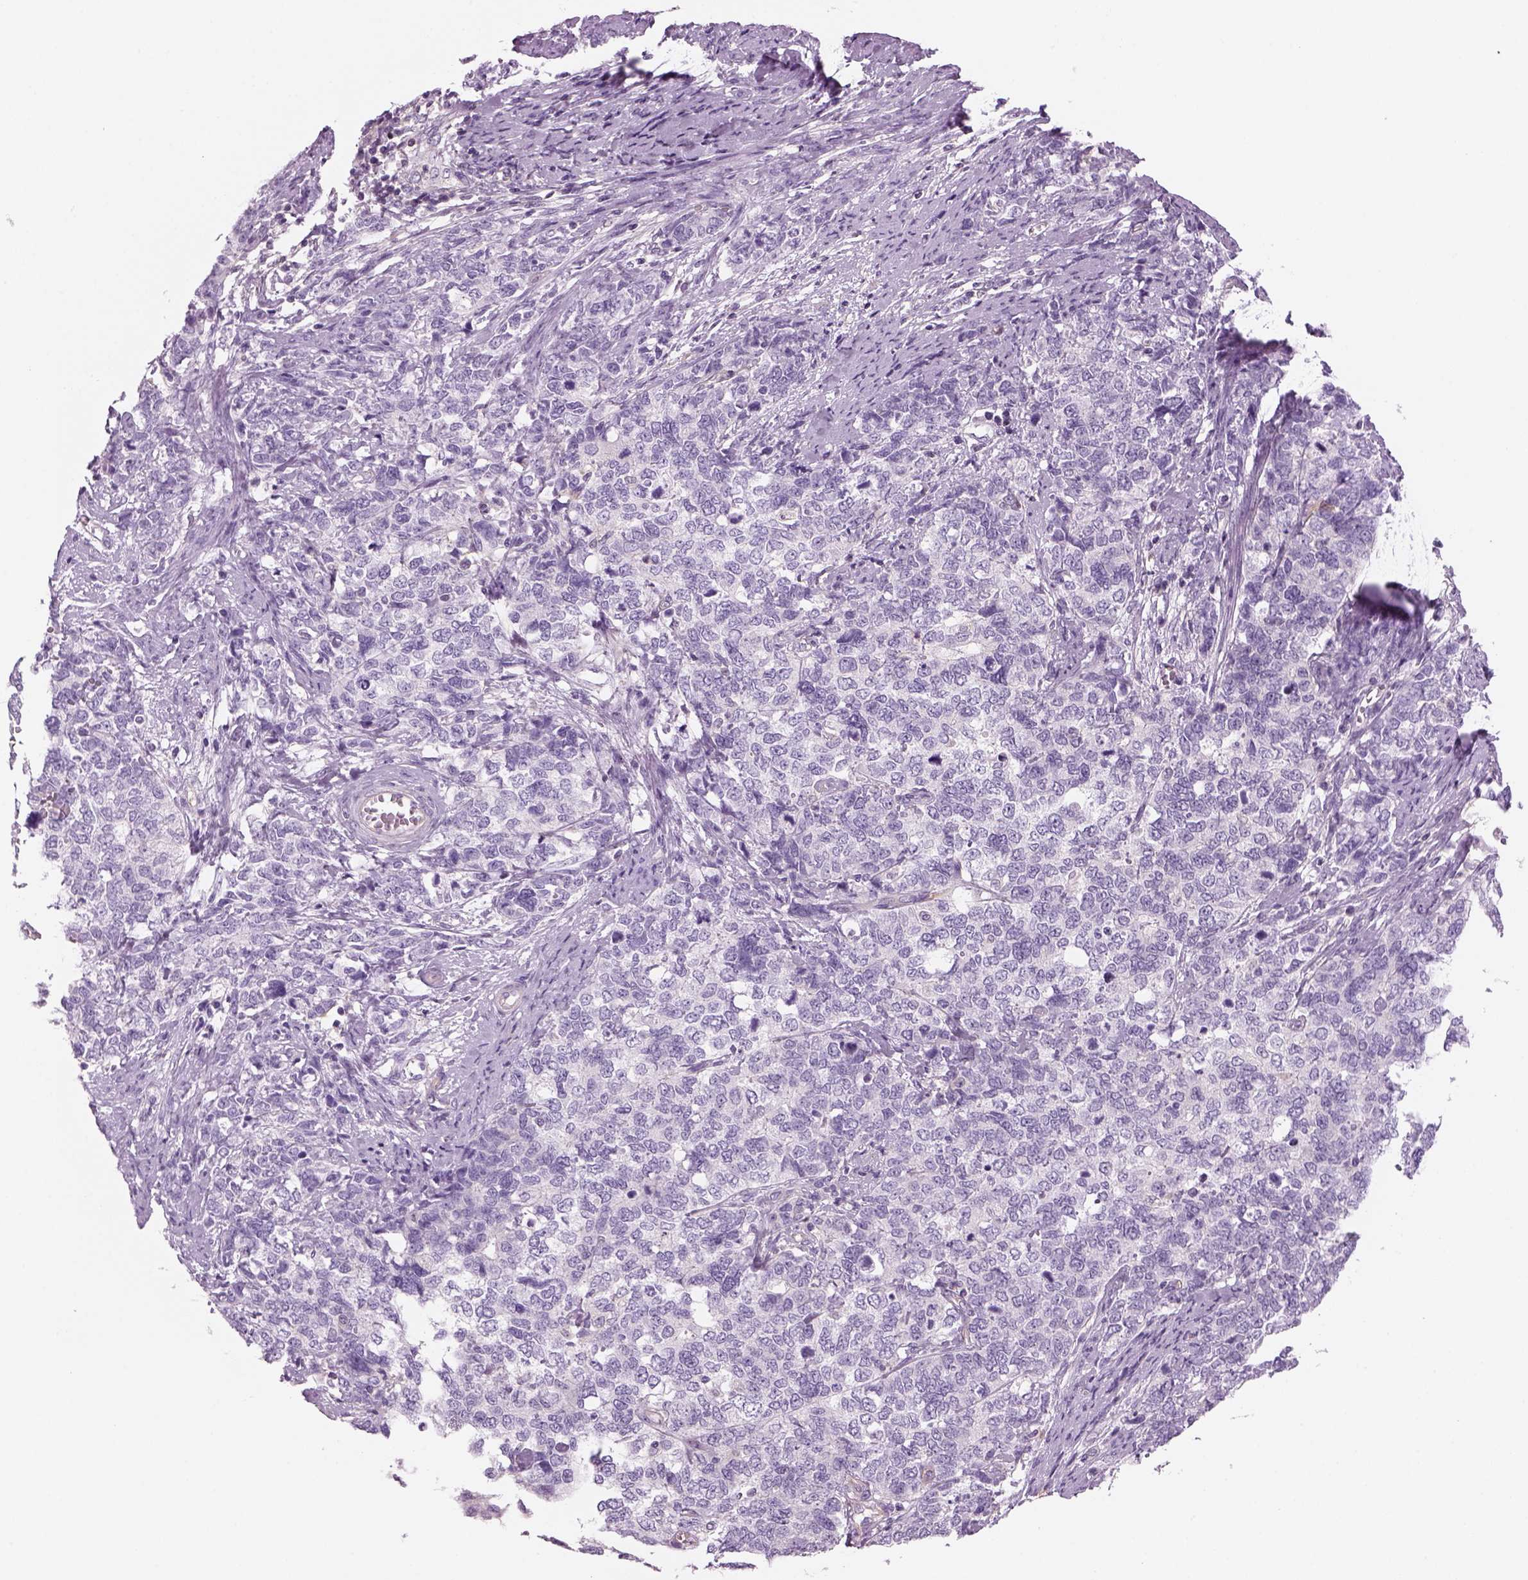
{"staining": {"intensity": "negative", "quantity": "none", "location": "none"}, "tissue": "cervical cancer", "cell_type": "Tumor cells", "image_type": "cancer", "snomed": [{"axis": "morphology", "description": "Squamous cell carcinoma, NOS"}, {"axis": "topography", "description": "Cervix"}], "caption": "Tumor cells are negative for protein expression in human cervical cancer (squamous cell carcinoma). (DAB (3,3'-diaminobenzidine) IHC, high magnification).", "gene": "SLC1A7", "patient": {"sex": "female", "age": 63}}